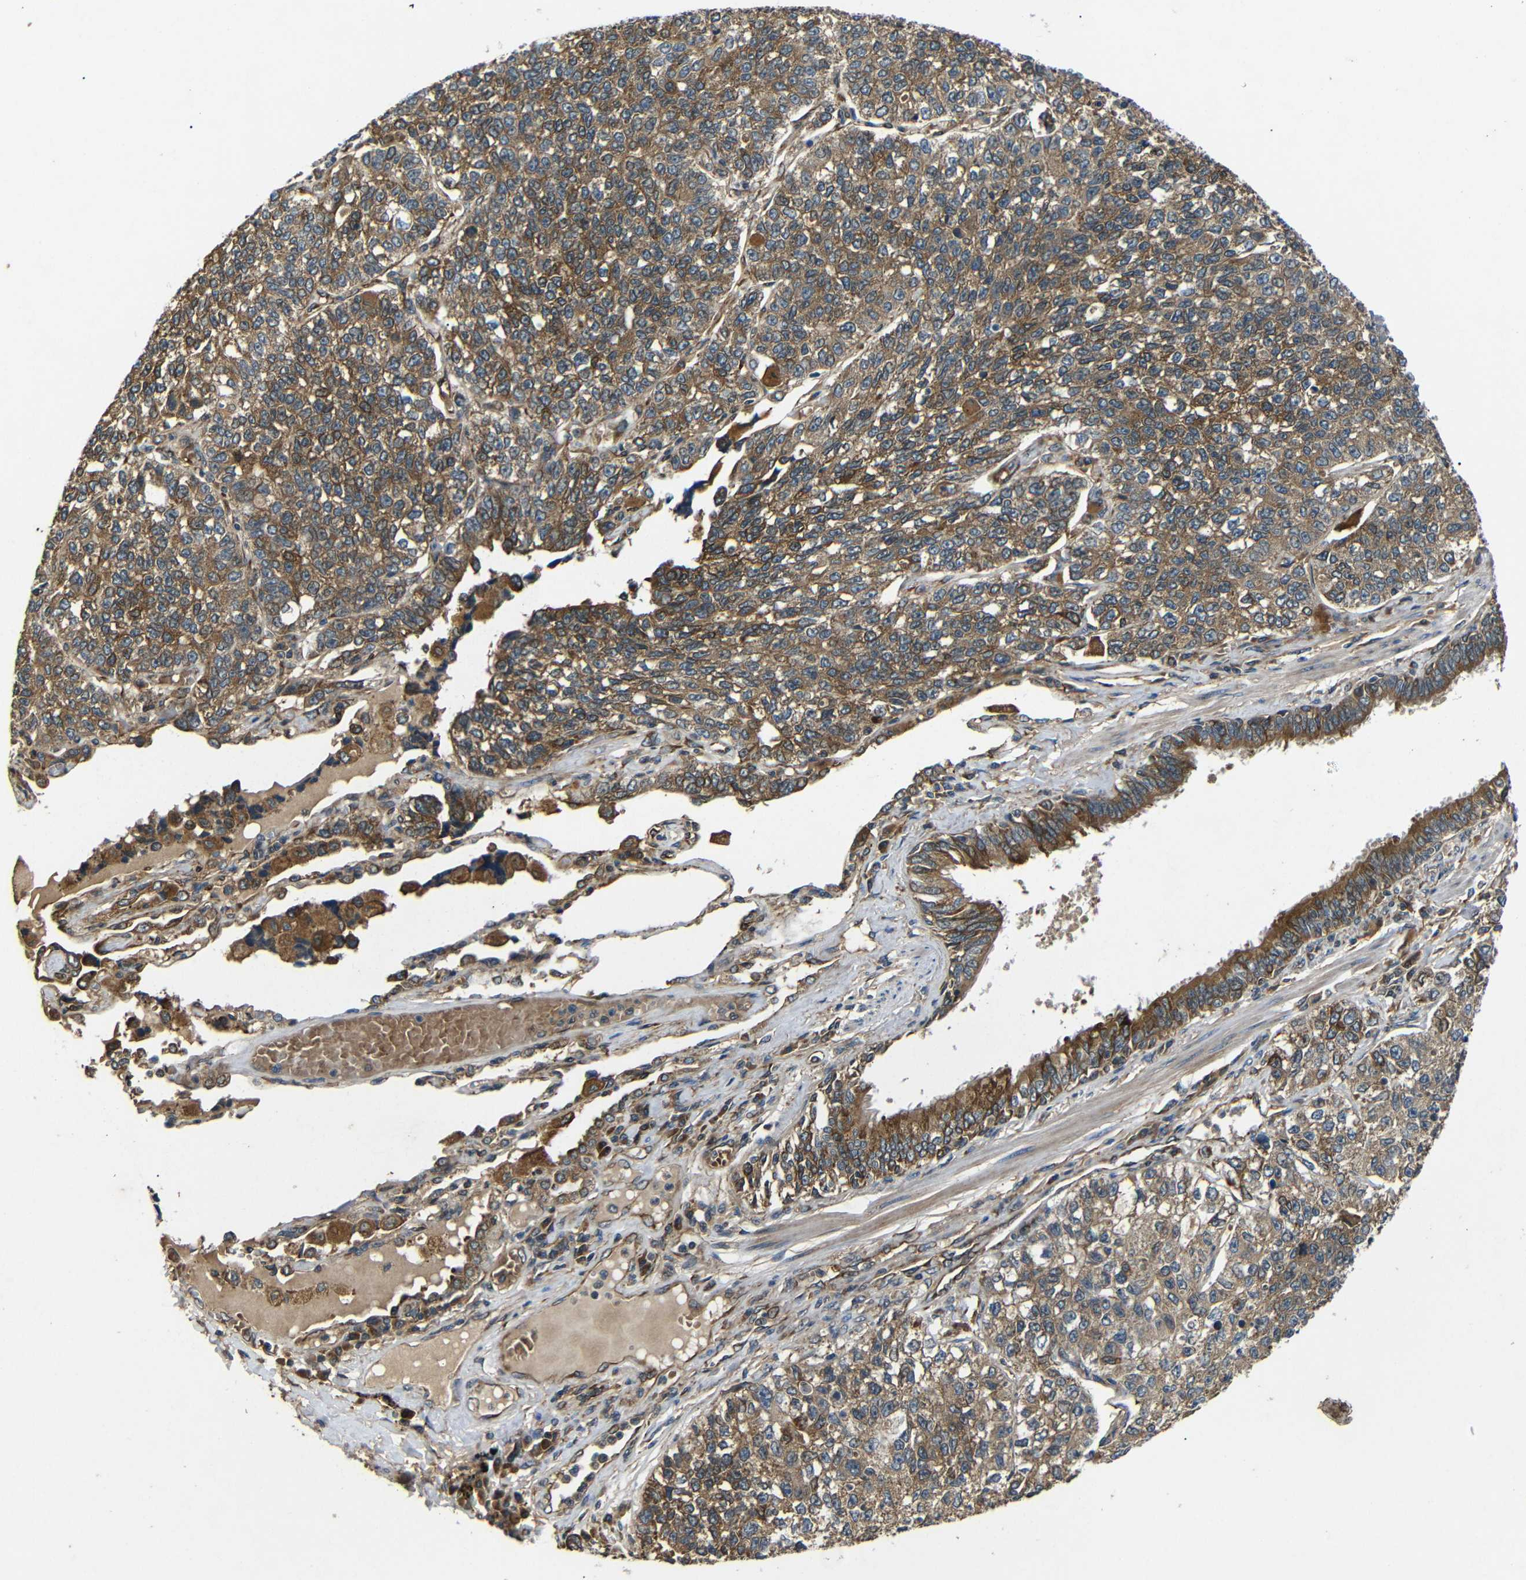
{"staining": {"intensity": "moderate", "quantity": ">75%", "location": "cytoplasmic/membranous"}, "tissue": "lung cancer", "cell_type": "Tumor cells", "image_type": "cancer", "snomed": [{"axis": "morphology", "description": "Adenocarcinoma, NOS"}, {"axis": "topography", "description": "Lung"}], "caption": "Moderate cytoplasmic/membranous expression for a protein is appreciated in approximately >75% of tumor cells of lung adenocarcinoma using immunohistochemistry.", "gene": "TRPC1", "patient": {"sex": "male", "age": 49}}